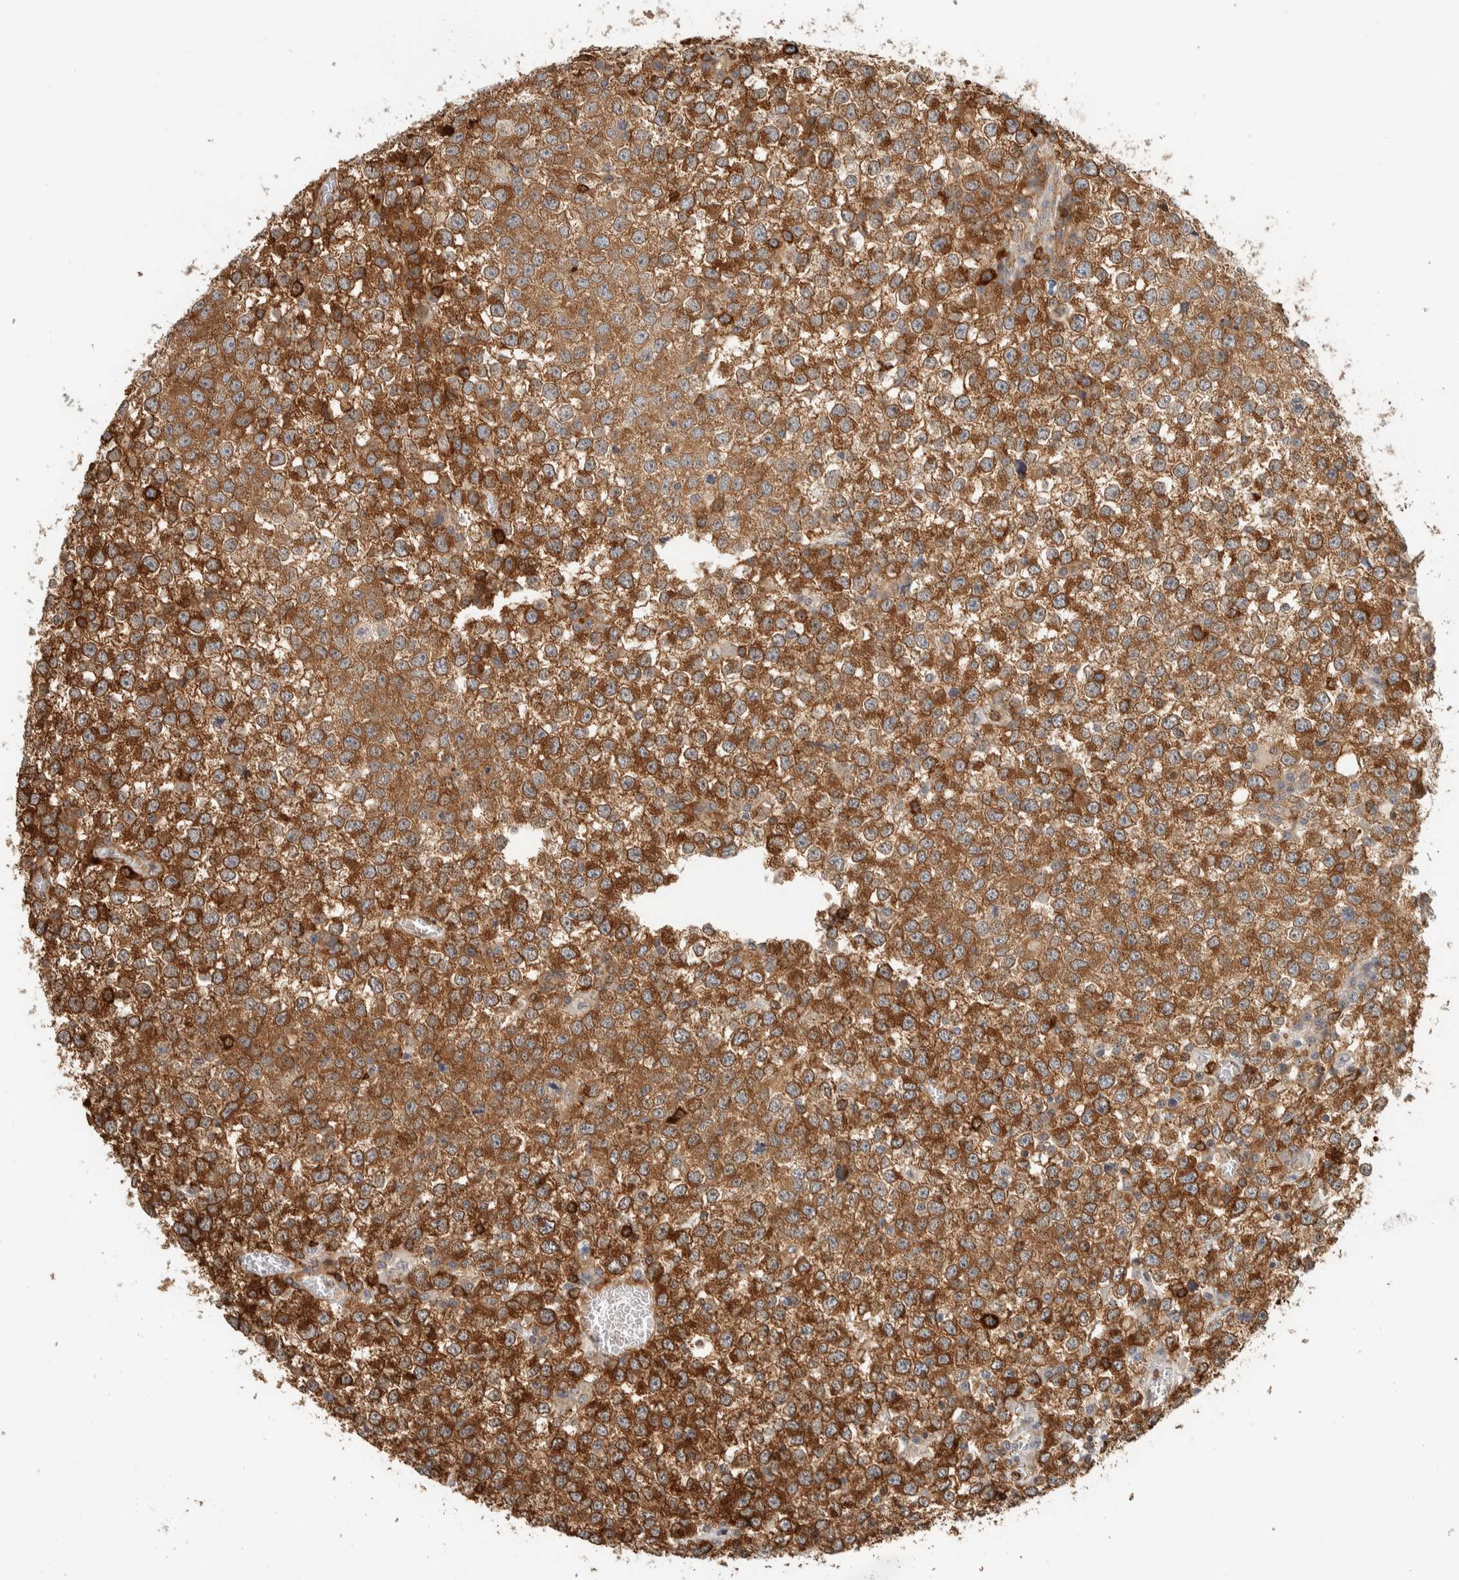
{"staining": {"intensity": "moderate", "quantity": ">75%", "location": "cytoplasmic/membranous"}, "tissue": "testis cancer", "cell_type": "Tumor cells", "image_type": "cancer", "snomed": [{"axis": "morphology", "description": "Seminoma, NOS"}, {"axis": "topography", "description": "Testis"}], "caption": "The immunohistochemical stain shows moderate cytoplasmic/membranous expression in tumor cells of testis seminoma tissue. Nuclei are stained in blue.", "gene": "LLGL2", "patient": {"sex": "male", "age": 65}}